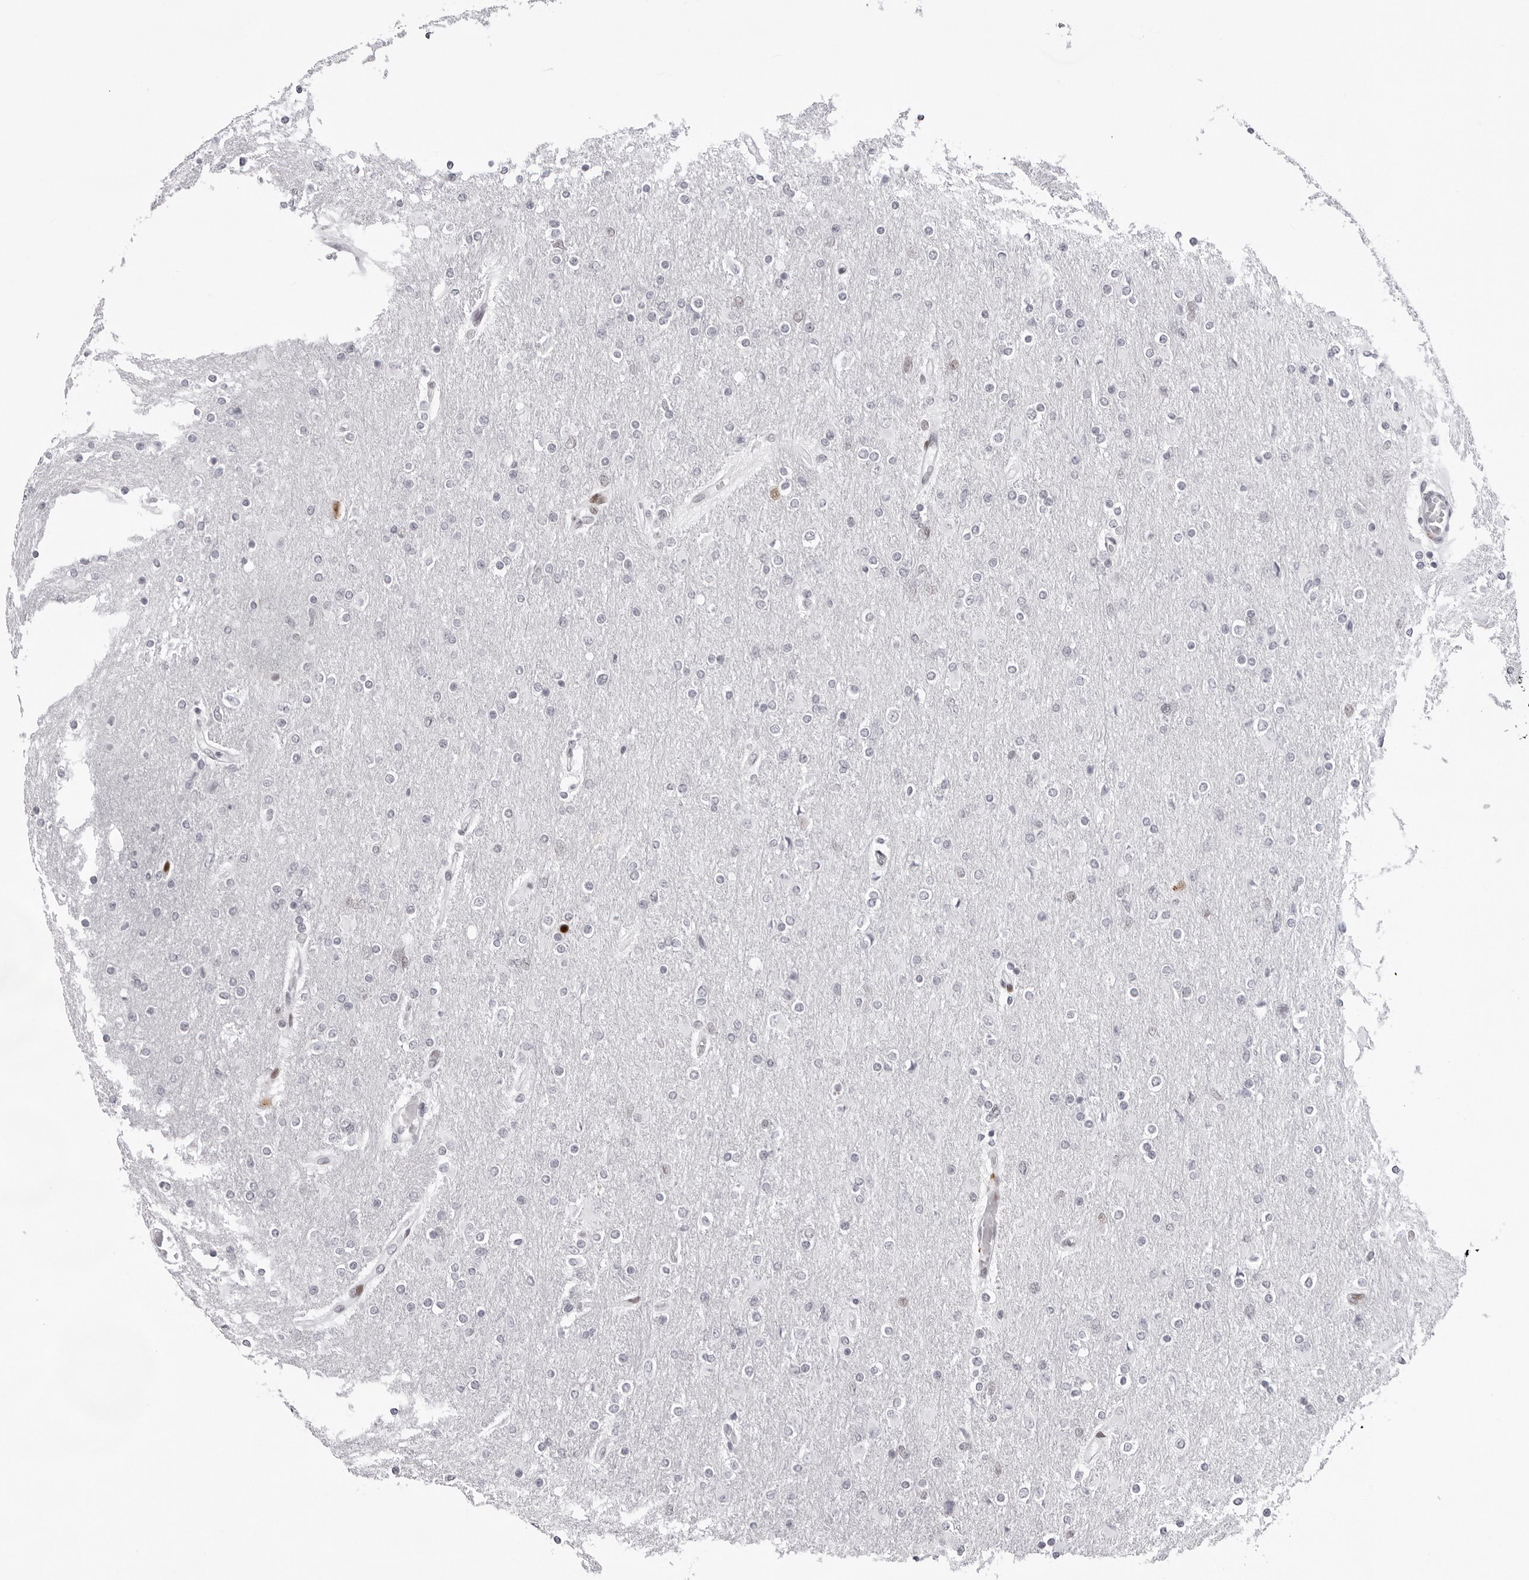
{"staining": {"intensity": "negative", "quantity": "none", "location": "none"}, "tissue": "glioma", "cell_type": "Tumor cells", "image_type": "cancer", "snomed": [{"axis": "morphology", "description": "Glioma, malignant, High grade"}, {"axis": "topography", "description": "Cerebral cortex"}], "caption": "A photomicrograph of glioma stained for a protein reveals no brown staining in tumor cells.", "gene": "NTPCR", "patient": {"sex": "female", "age": 36}}